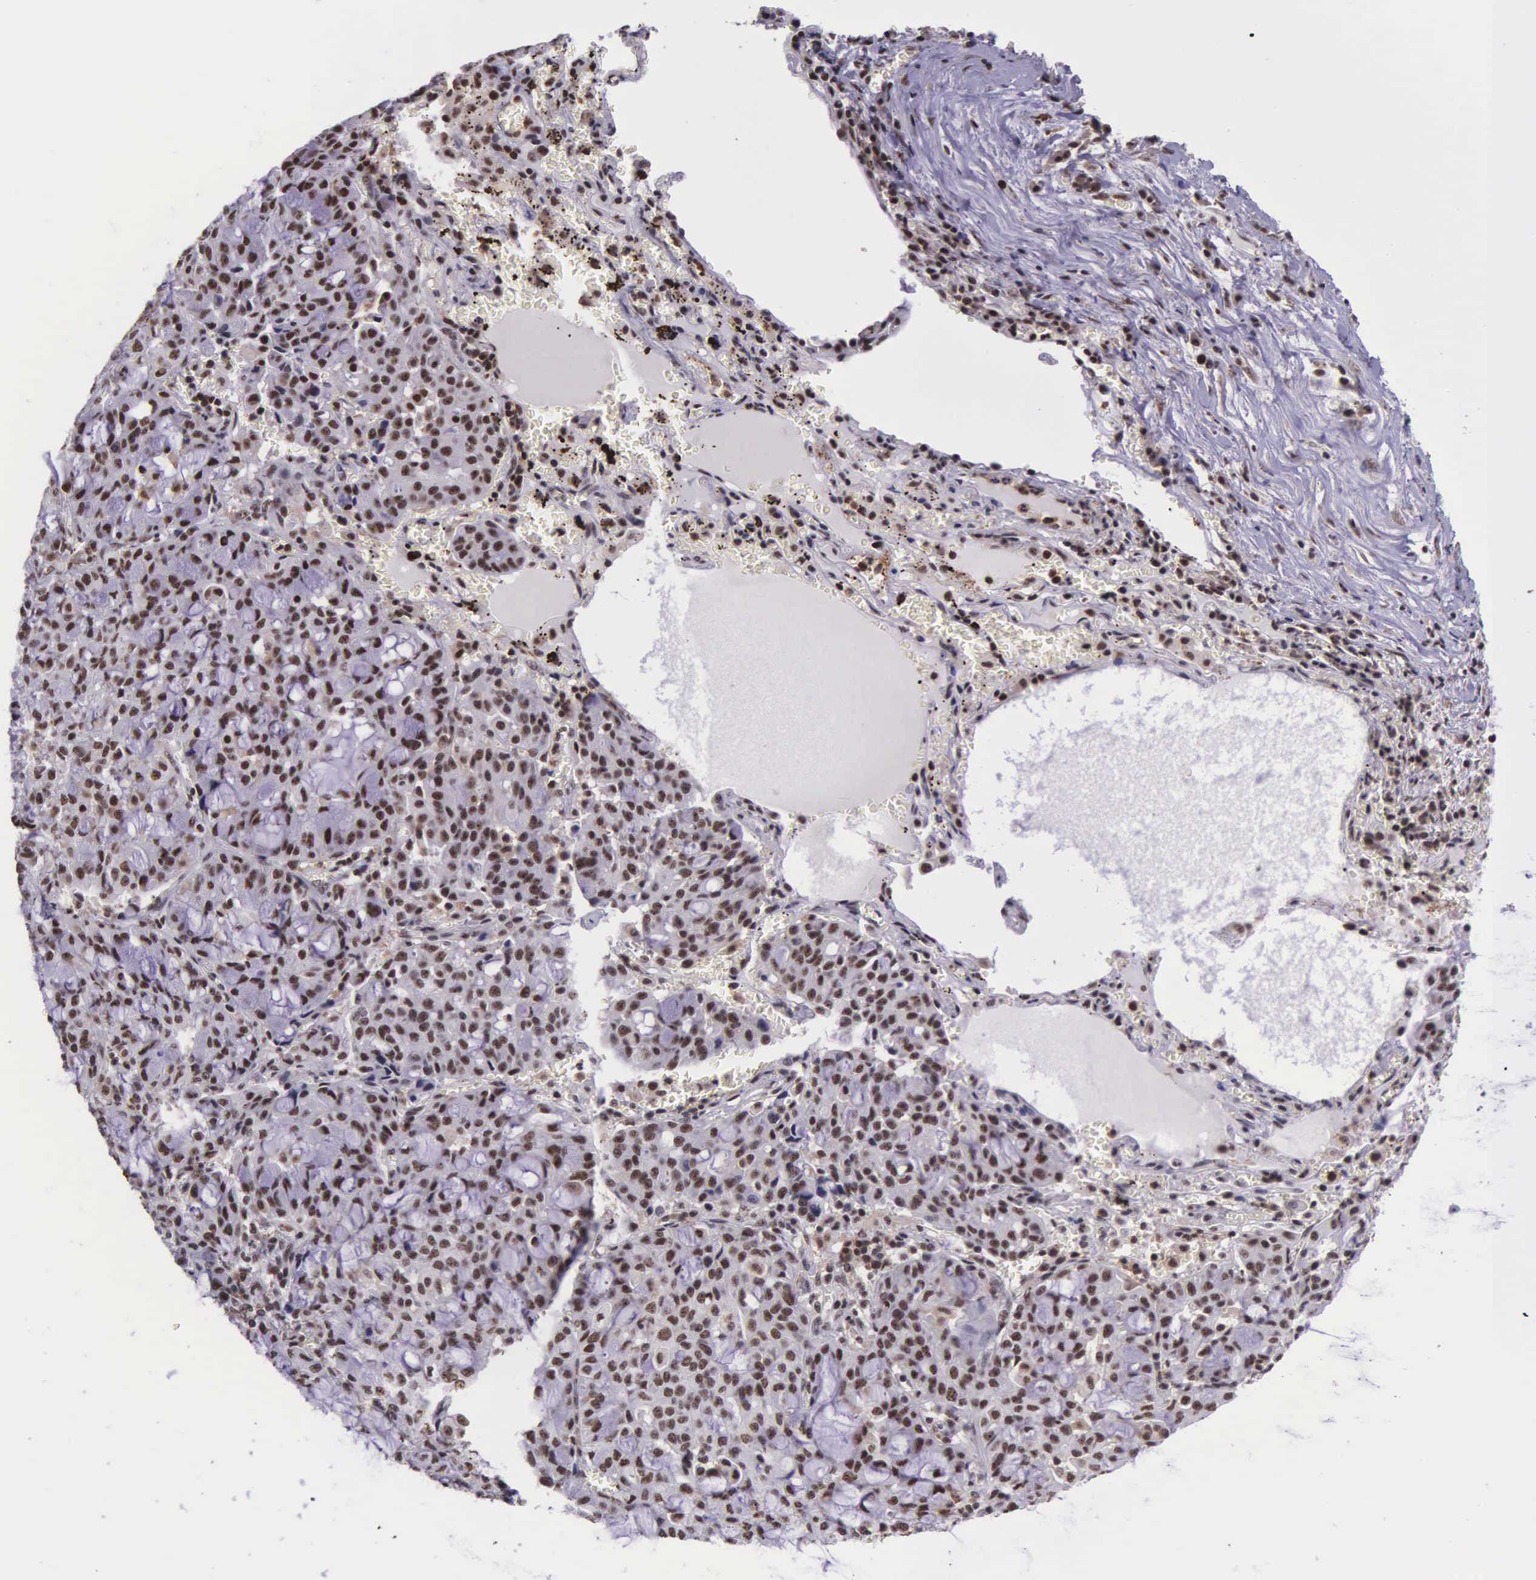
{"staining": {"intensity": "weak", "quantity": ">75%", "location": "nuclear"}, "tissue": "lung cancer", "cell_type": "Tumor cells", "image_type": "cancer", "snomed": [{"axis": "morphology", "description": "Adenocarcinoma, NOS"}, {"axis": "topography", "description": "Lung"}], "caption": "Weak nuclear expression for a protein is seen in approximately >75% of tumor cells of lung cancer (adenocarcinoma) using IHC.", "gene": "FAM47A", "patient": {"sex": "female", "age": 44}}